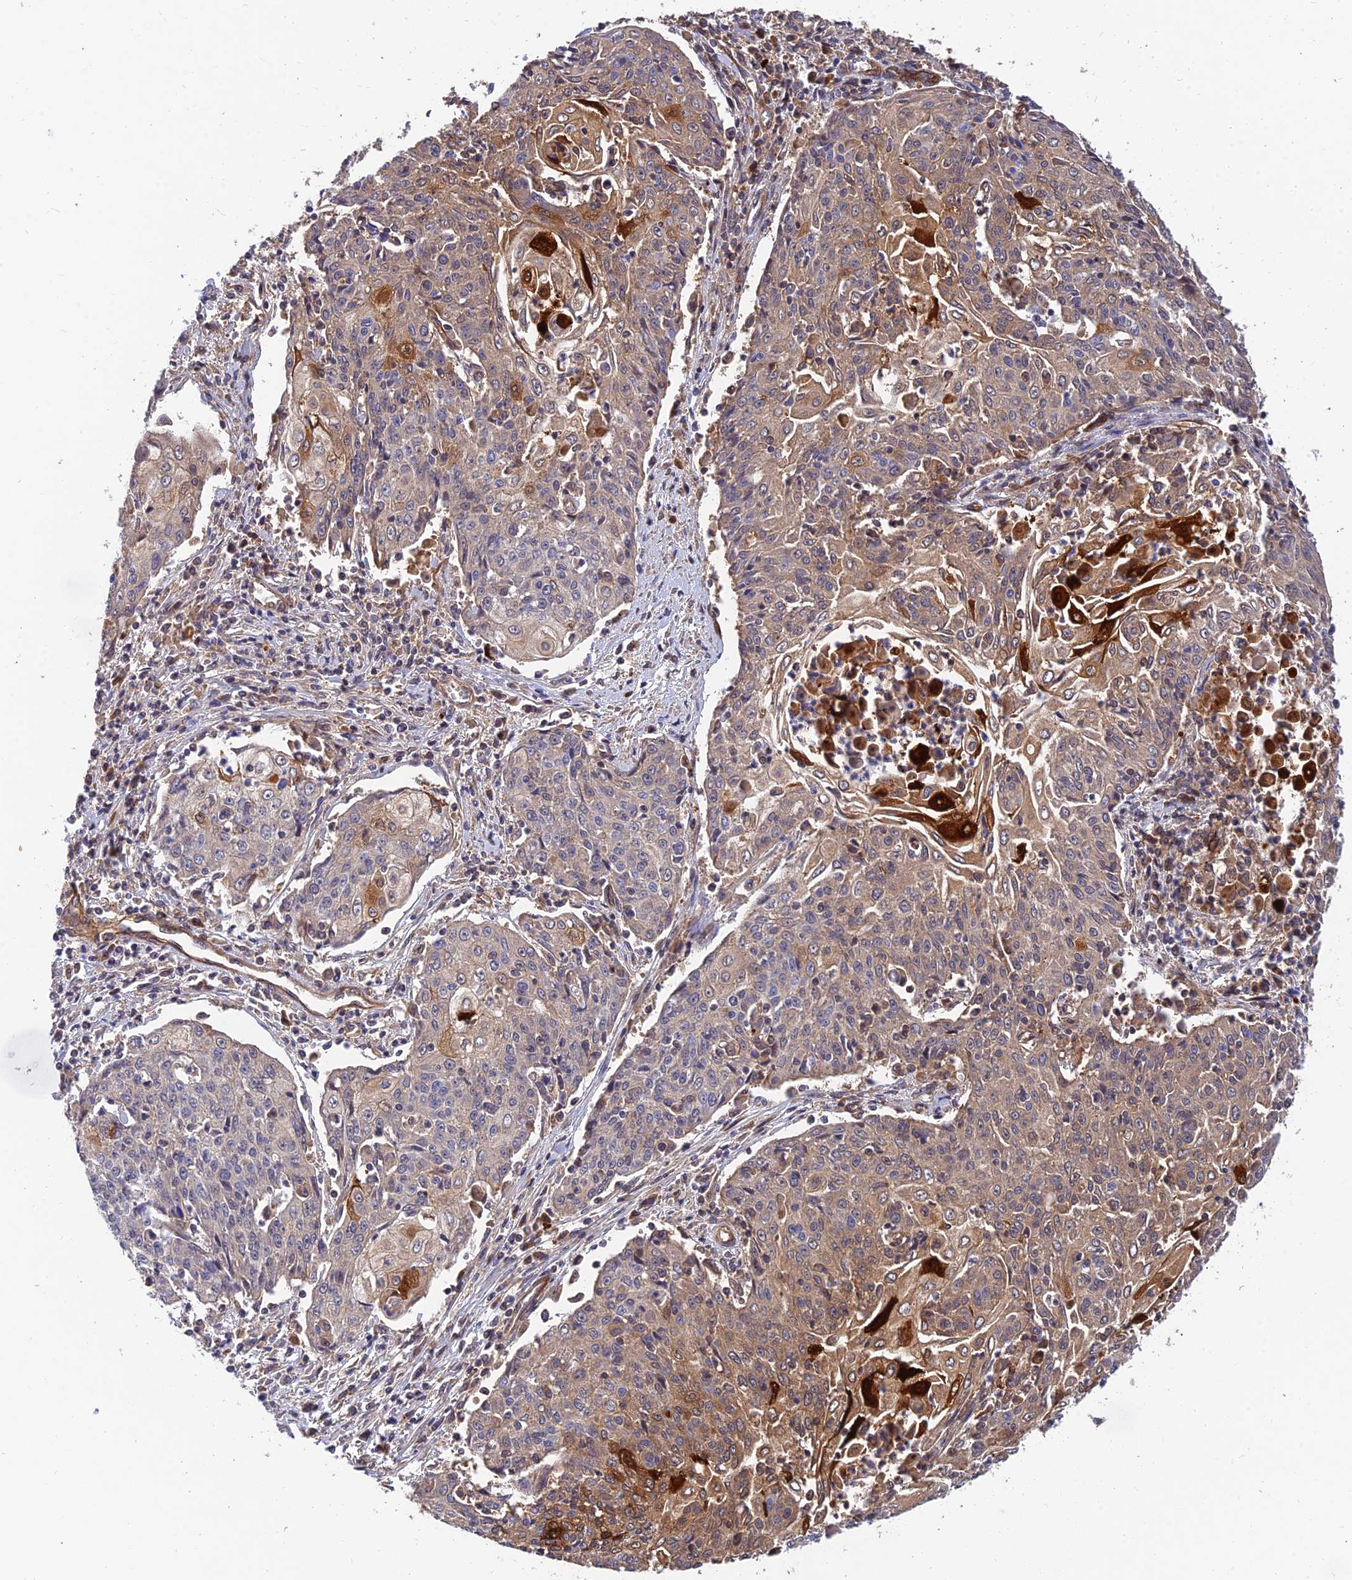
{"staining": {"intensity": "moderate", "quantity": "25%-75%", "location": "cytoplasmic/membranous"}, "tissue": "cervical cancer", "cell_type": "Tumor cells", "image_type": "cancer", "snomed": [{"axis": "morphology", "description": "Squamous cell carcinoma, NOS"}, {"axis": "topography", "description": "Cervix"}], "caption": "The image shows a brown stain indicating the presence of a protein in the cytoplasmic/membranous of tumor cells in squamous cell carcinoma (cervical).", "gene": "MRPL35", "patient": {"sex": "female", "age": 48}}